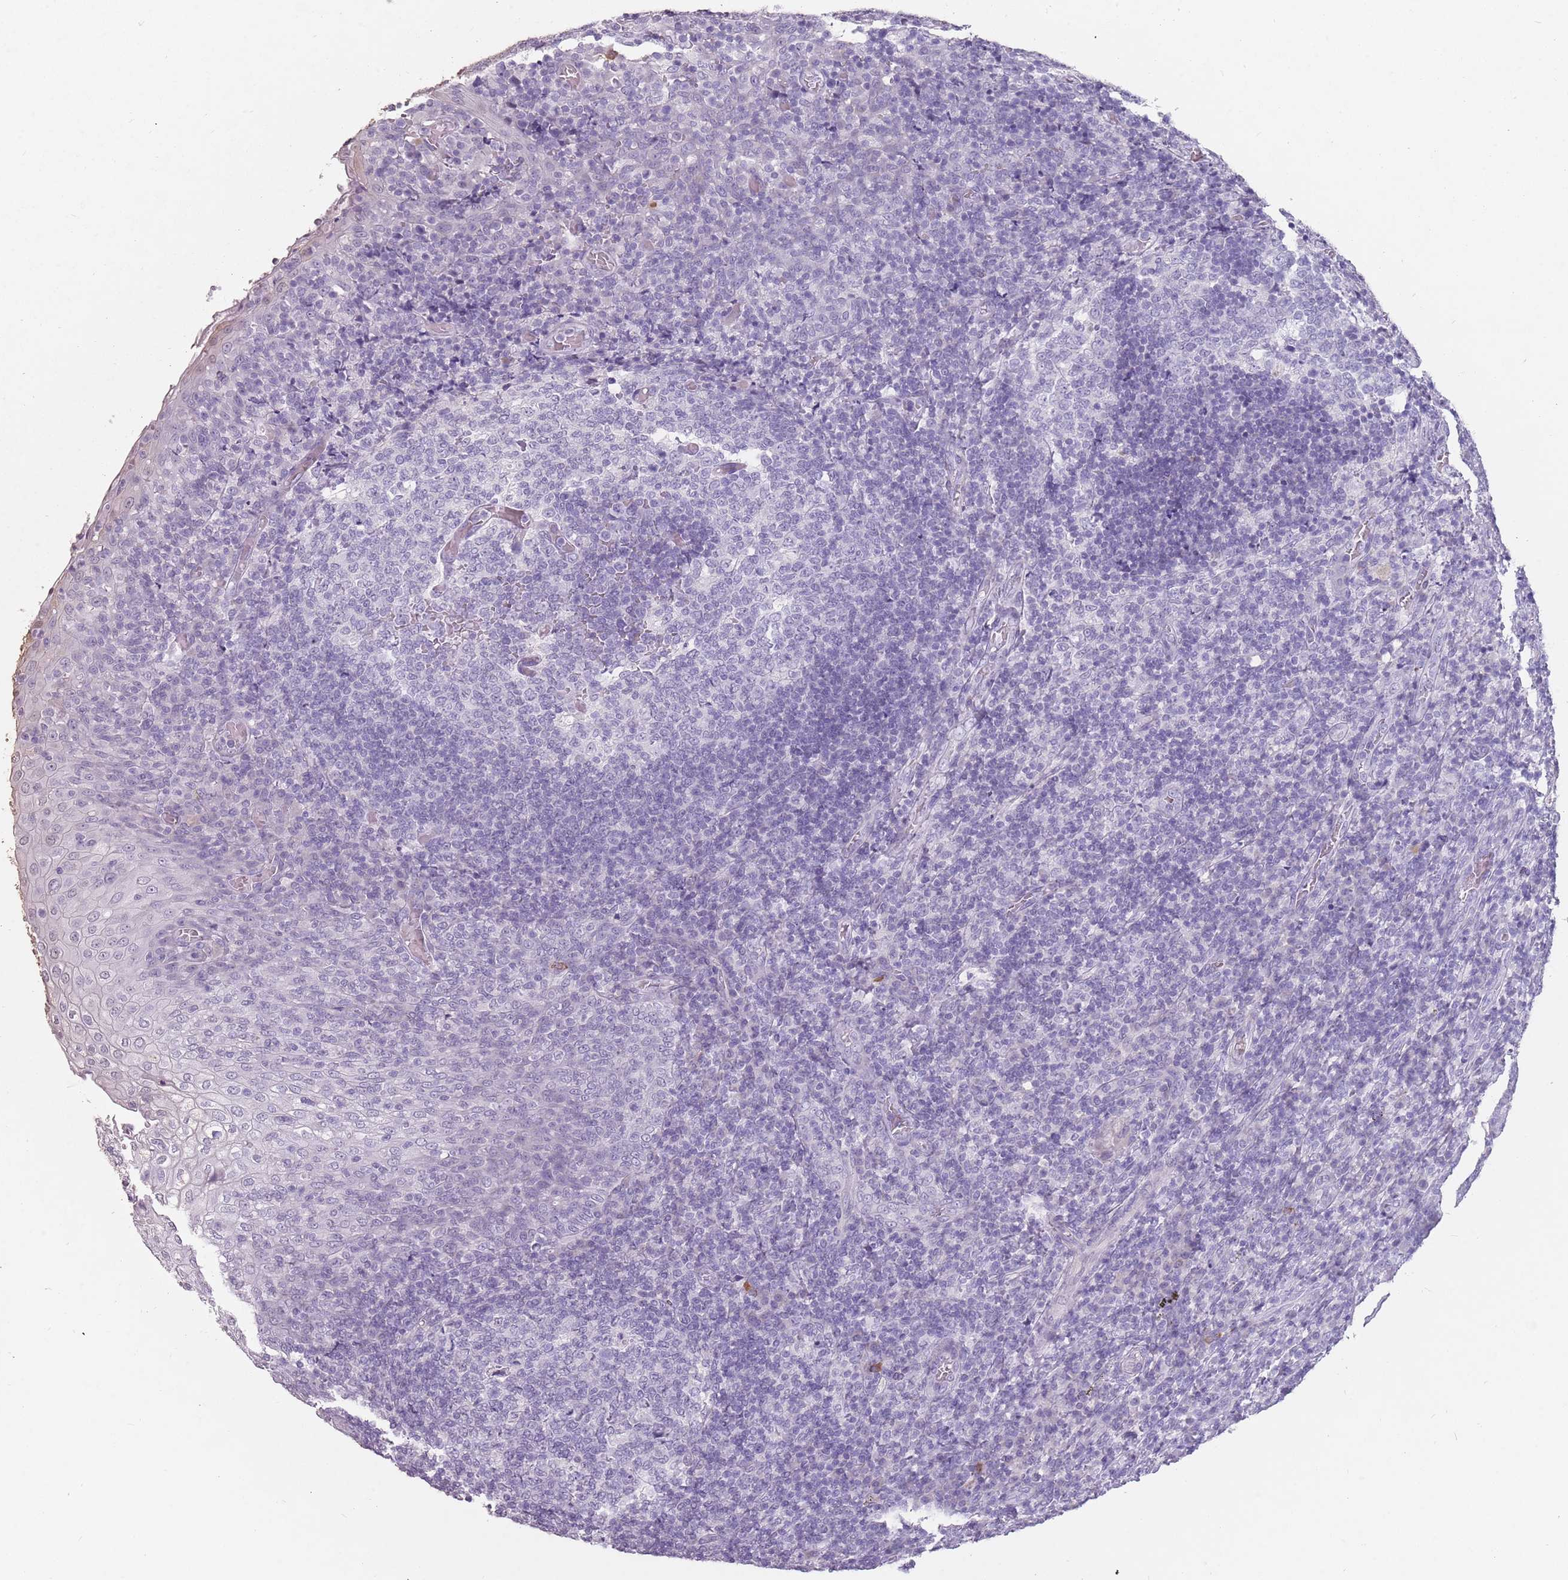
{"staining": {"intensity": "negative", "quantity": "none", "location": "none"}, "tissue": "tonsil", "cell_type": "Germinal center cells", "image_type": "normal", "snomed": [{"axis": "morphology", "description": "Normal tissue, NOS"}, {"axis": "topography", "description": "Tonsil"}], "caption": "This is a image of immunohistochemistry (IHC) staining of unremarkable tonsil, which shows no positivity in germinal center cells.", "gene": "DDX4", "patient": {"sex": "female", "age": 19}}